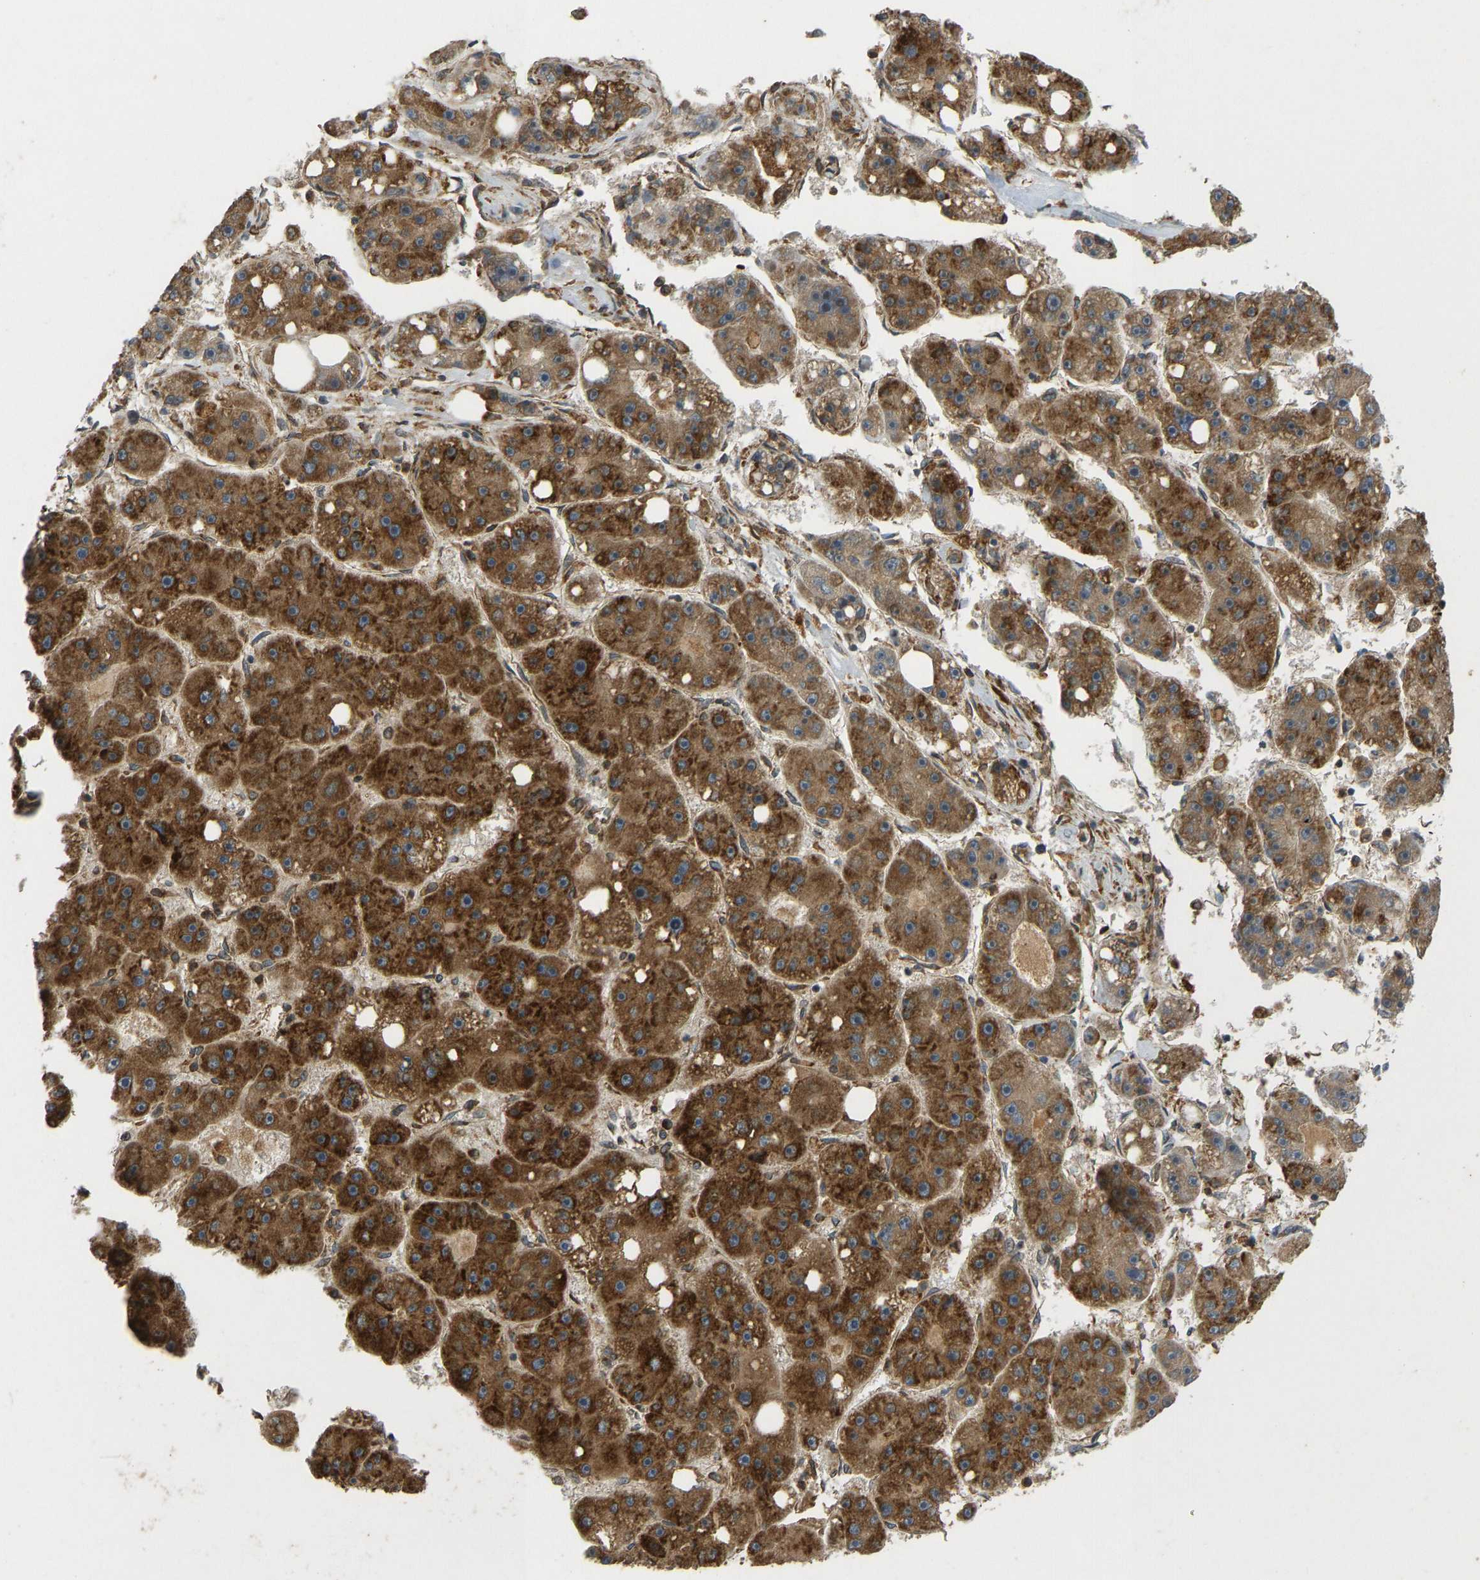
{"staining": {"intensity": "strong", "quantity": ">75%", "location": "cytoplasmic/membranous"}, "tissue": "liver cancer", "cell_type": "Tumor cells", "image_type": "cancer", "snomed": [{"axis": "morphology", "description": "Carcinoma, Hepatocellular, NOS"}, {"axis": "topography", "description": "Liver"}], "caption": "Tumor cells display high levels of strong cytoplasmic/membranous positivity in about >75% of cells in human liver cancer (hepatocellular carcinoma). The staining is performed using DAB (3,3'-diaminobenzidine) brown chromogen to label protein expression. The nuclei are counter-stained blue using hematoxylin.", "gene": "RPN2", "patient": {"sex": "female", "age": 61}}